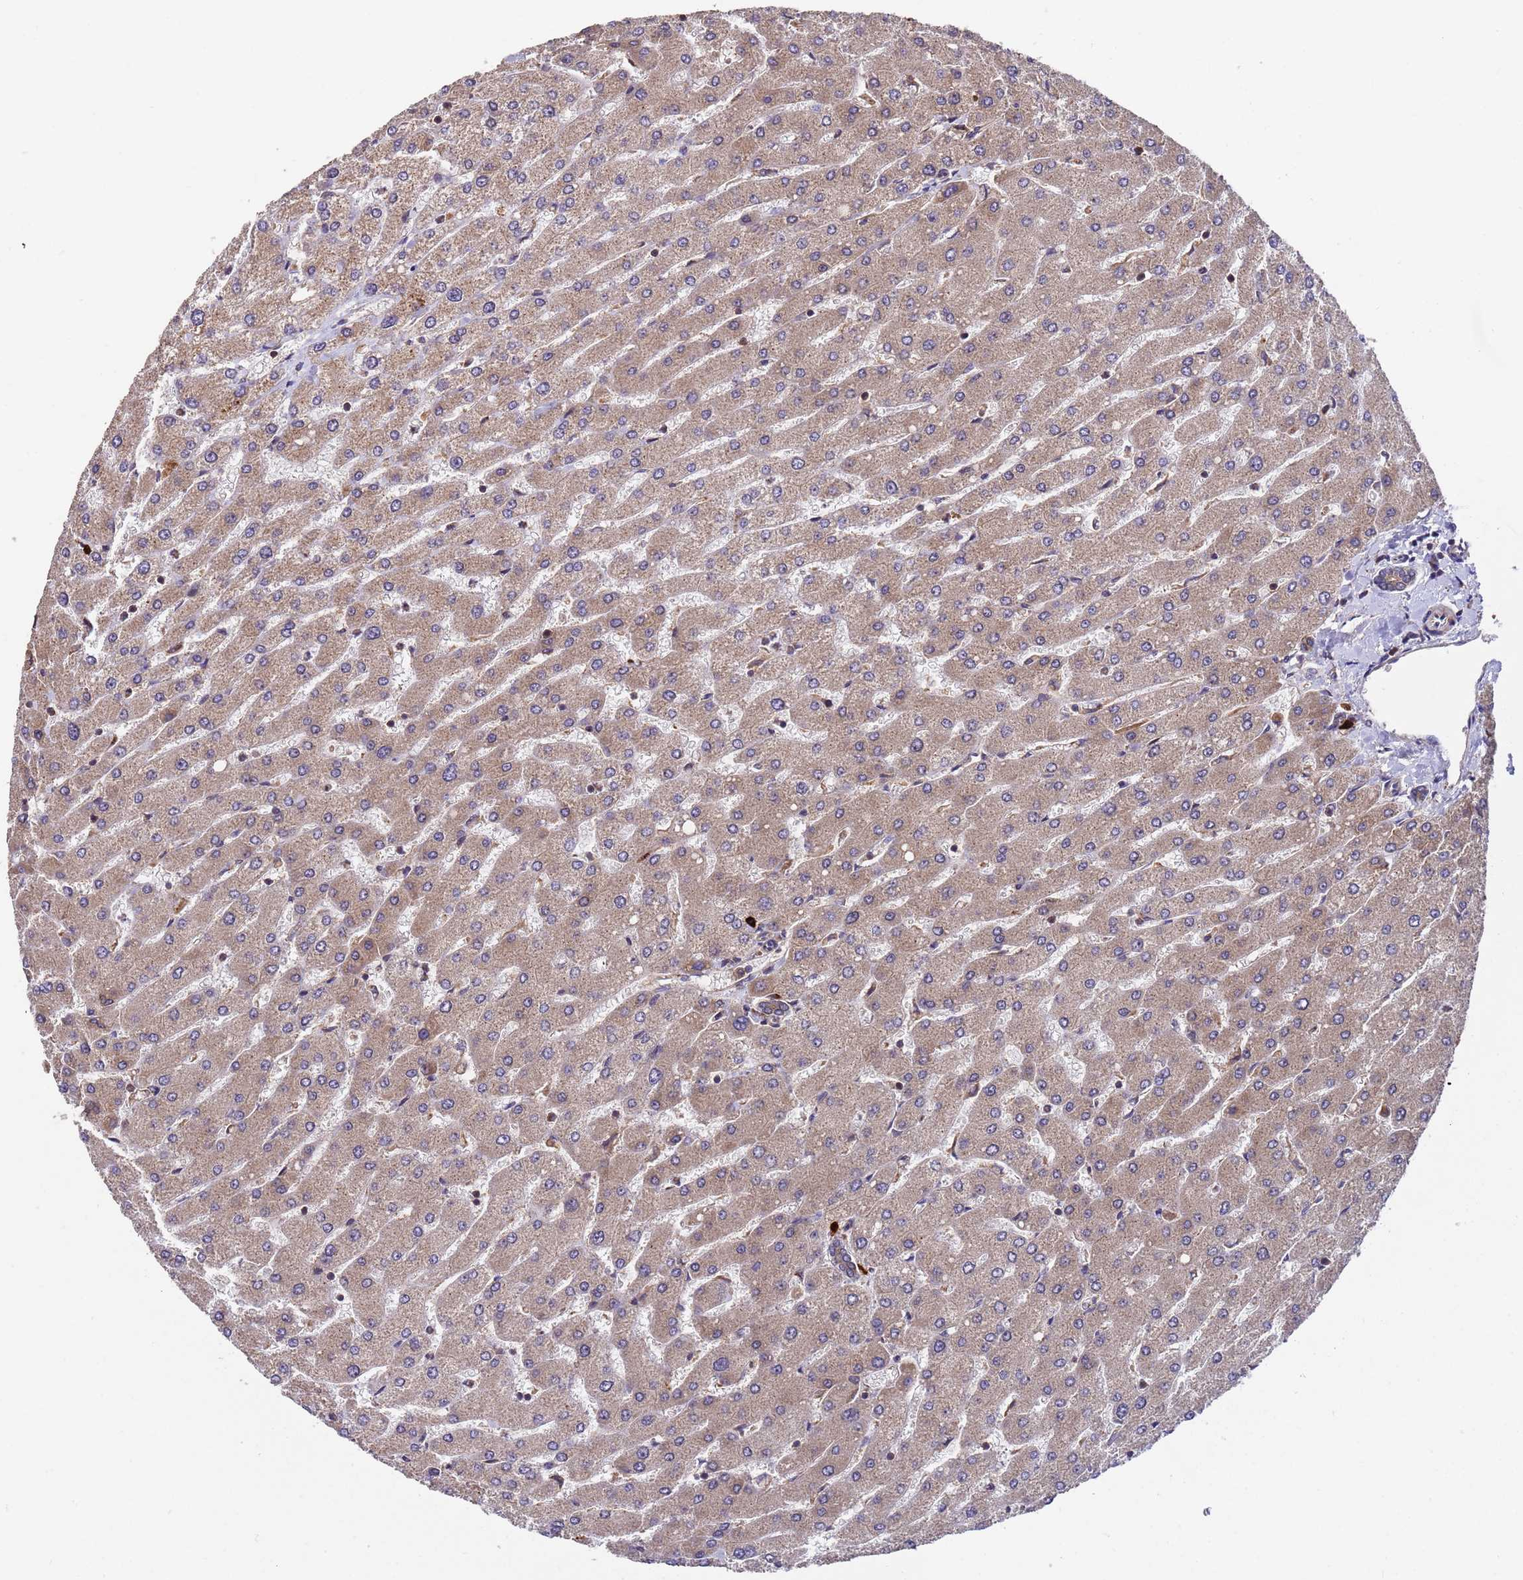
{"staining": {"intensity": "moderate", "quantity": "25%-75%", "location": "cytoplasmic/membranous"}, "tissue": "liver", "cell_type": "Cholangiocytes", "image_type": "normal", "snomed": [{"axis": "morphology", "description": "Normal tissue, NOS"}, {"axis": "topography", "description": "Liver"}], "caption": "IHC photomicrograph of benign liver stained for a protein (brown), which reveals medium levels of moderate cytoplasmic/membranous positivity in approximately 25%-75% of cholangiocytes.", "gene": "TSR3", "patient": {"sex": "male", "age": 55}}